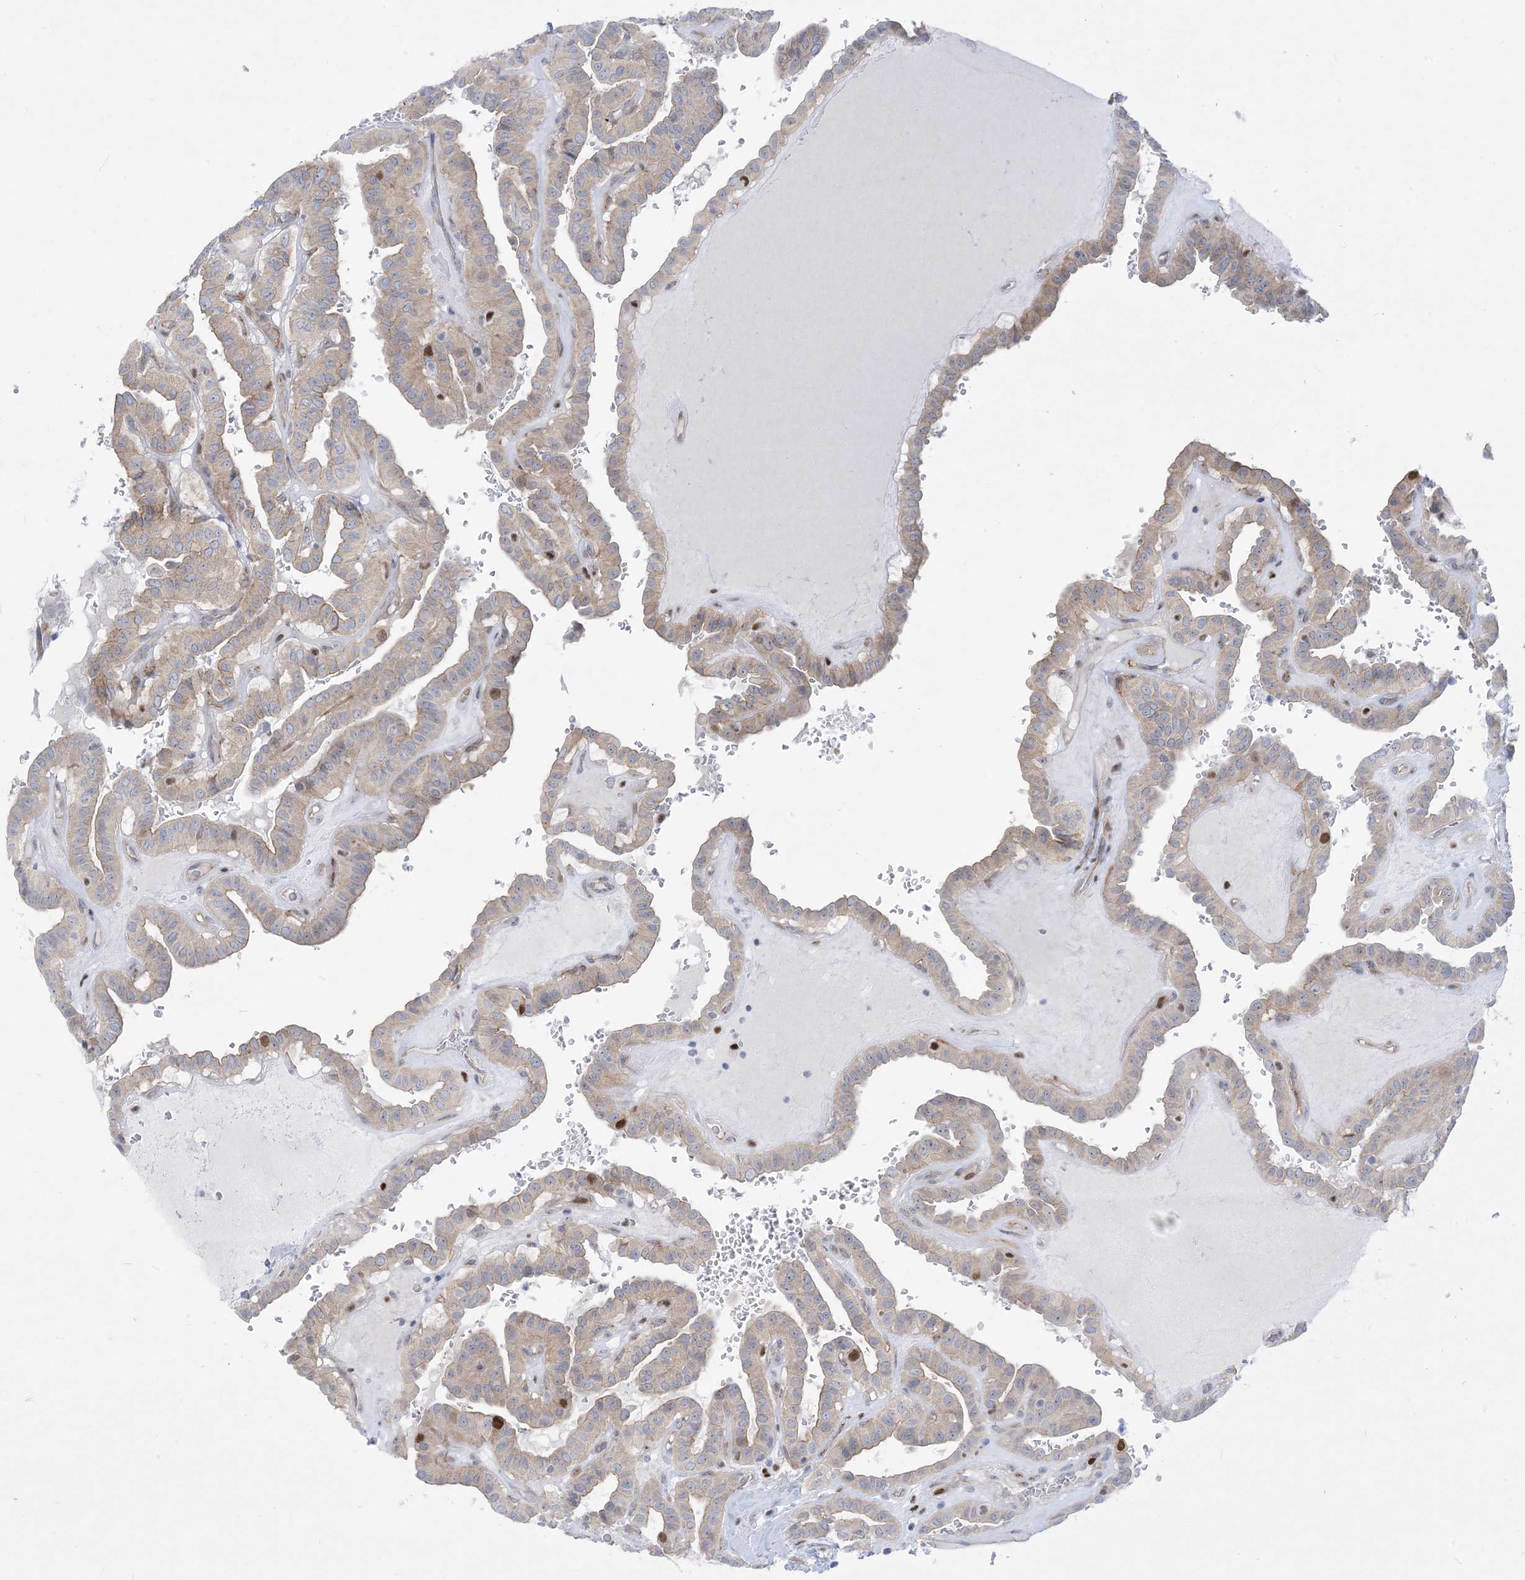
{"staining": {"intensity": "weak", "quantity": ">75%", "location": "cytoplasmic/membranous"}, "tissue": "thyroid cancer", "cell_type": "Tumor cells", "image_type": "cancer", "snomed": [{"axis": "morphology", "description": "Papillary adenocarcinoma, NOS"}, {"axis": "topography", "description": "Thyroid gland"}], "caption": "A photomicrograph of human thyroid papillary adenocarcinoma stained for a protein exhibits weak cytoplasmic/membranous brown staining in tumor cells.", "gene": "MARS2", "patient": {"sex": "male", "age": 77}}